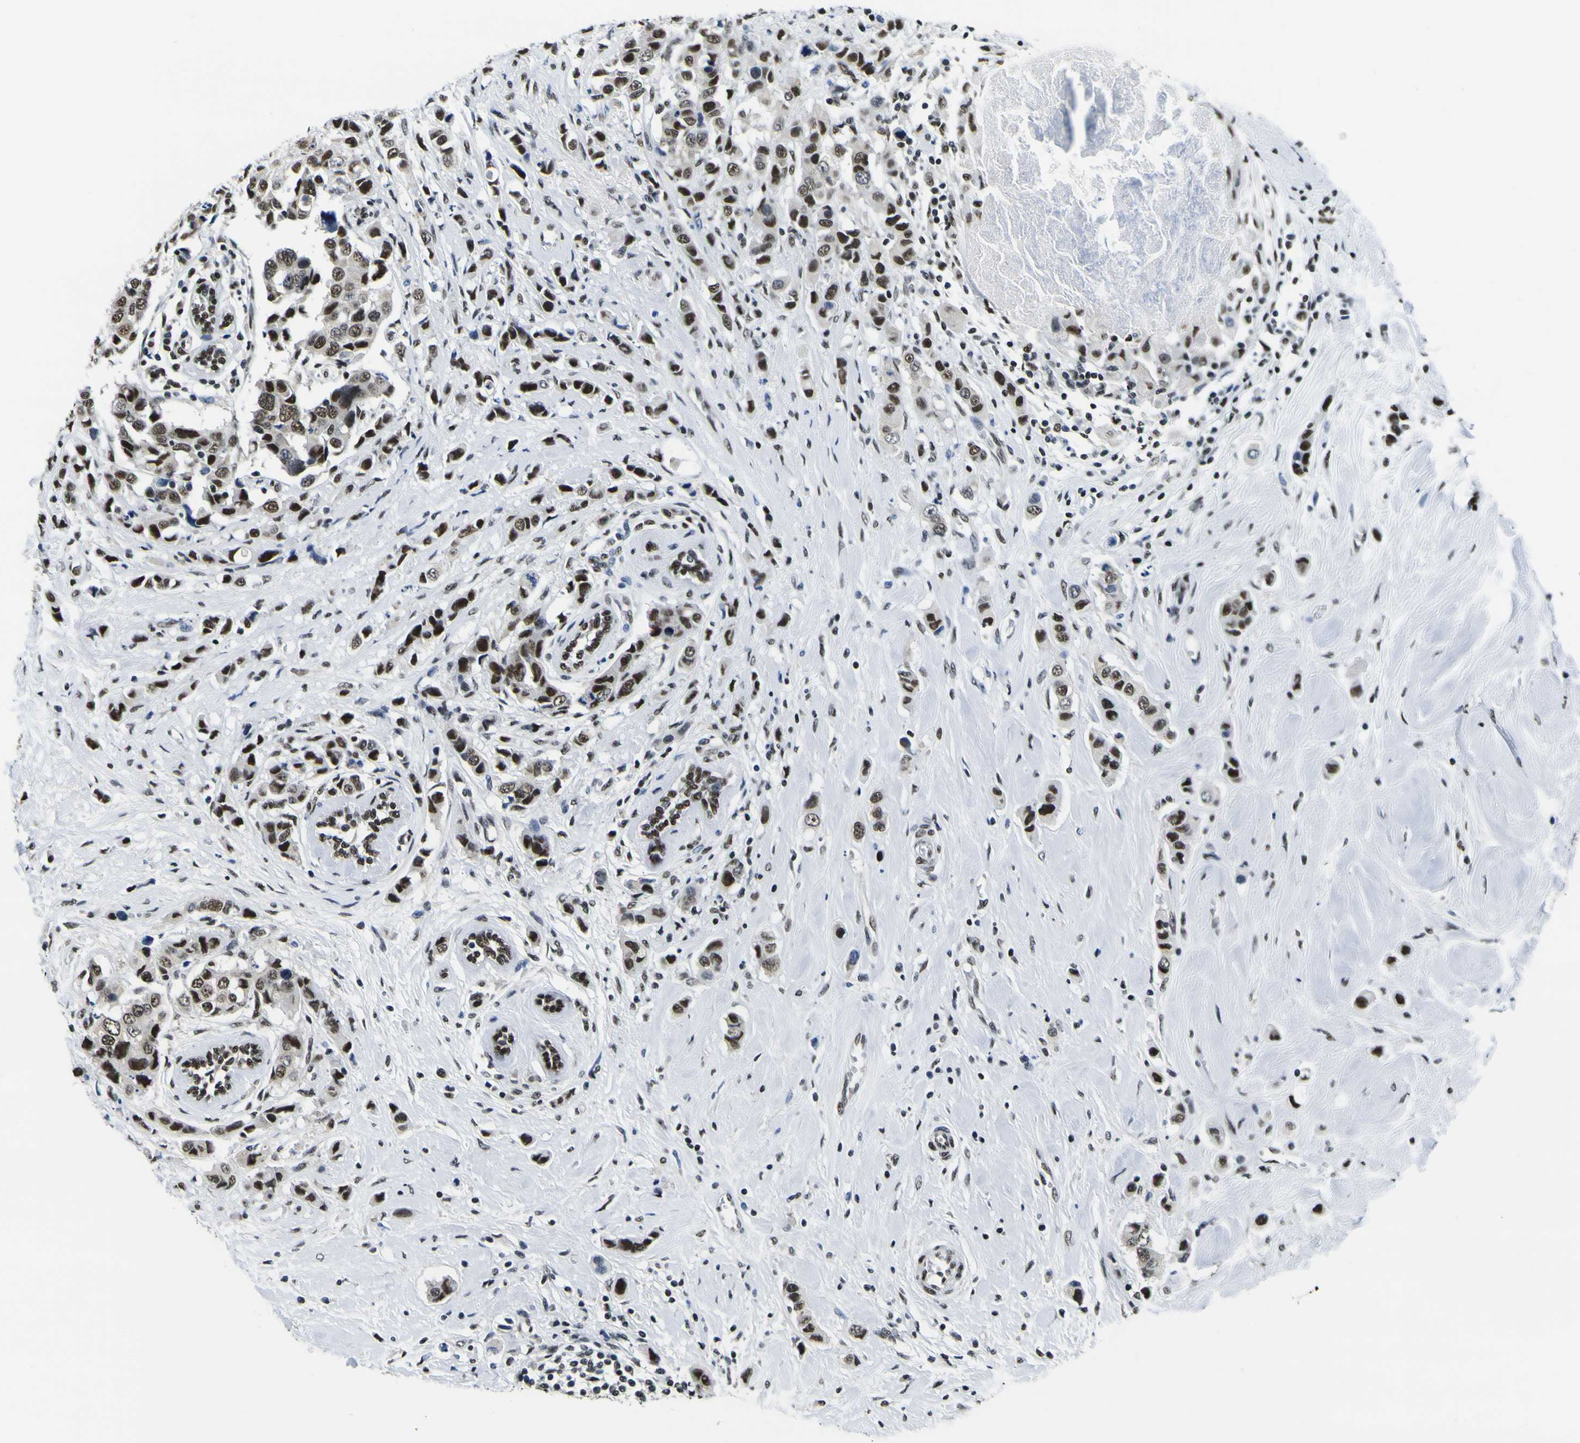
{"staining": {"intensity": "strong", "quantity": ">75%", "location": "nuclear"}, "tissue": "breast cancer", "cell_type": "Tumor cells", "image_type": "cancer", "snomed": [{"axis": "morphology", "description": "Normal tissue, NOS"}, {"axis": "morphology", "description": "Duct carcinoma"}, {"axis": "topography", "description": "Breast"}], "caption": "Tumor cells display high levels of strong nuclear expression in approximately >75% of cells in human breast cancer. (DAB = brown stain, brightfield microscopy at high magnification).", "gene": "SP1", "patient": {"sex": "female", "age": 50}}